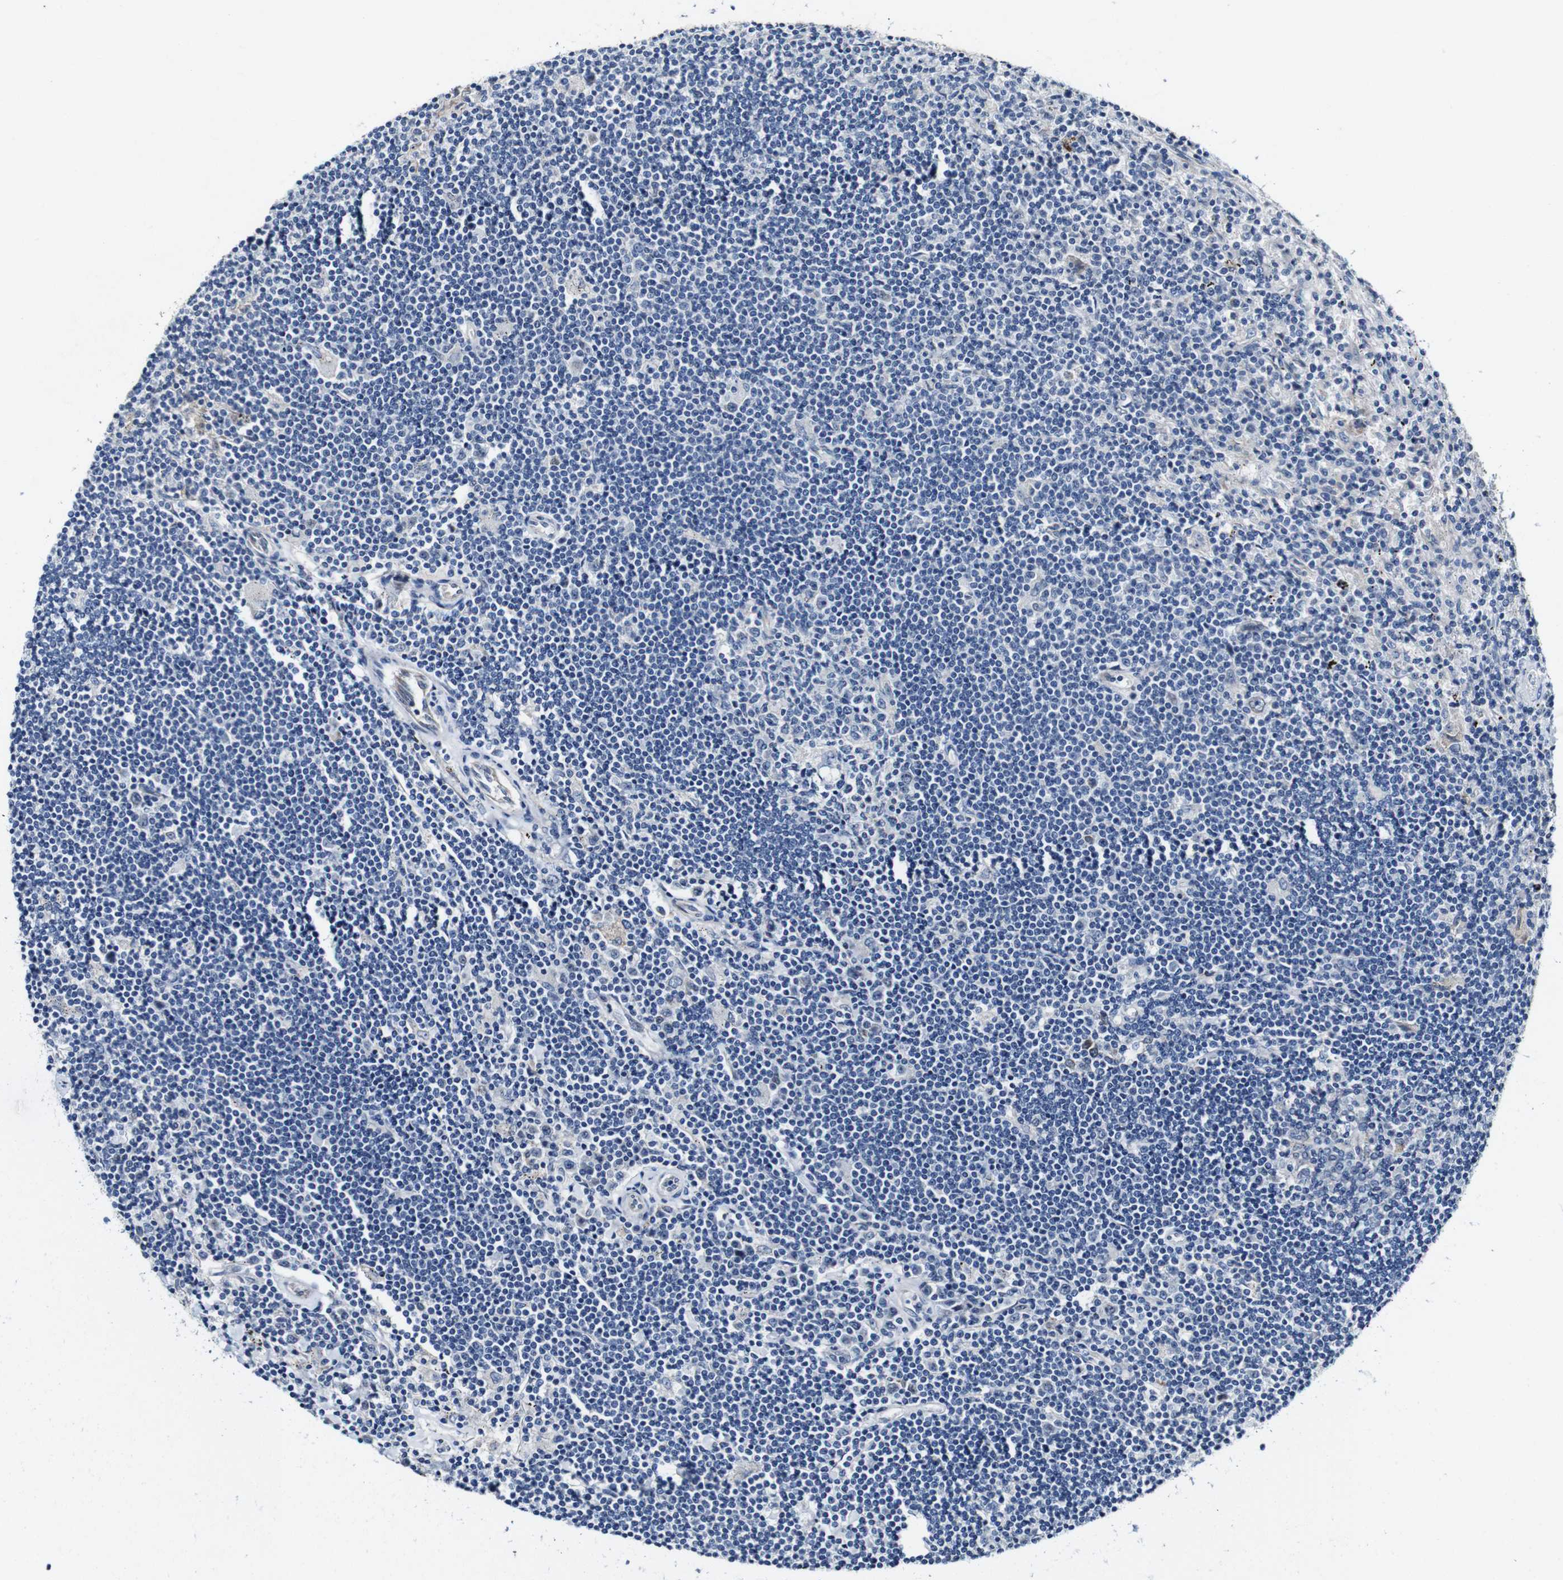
{"staining": {"intensity": "negative", "quantity": "none", "location": "none"}, "tissue": "lymphoma", "cell_type": "Tumor cells", "image_type": "cancer", "snomed": [{"axis": "morphology", "description": "Malignant lymphoma, non-Hodgkin's type, Low grade"}, {"axis": "topography", "description": "Spleen"}], "caption": "IHC histopathology image of neoplastic tissue: human low-grade malignant lymphoma, non-Hodgkin's type stained with DAB (3,3'-diaminobenzidine) shows no significant protein positivity in tumor cells.", "gene": "GRAMD1A", "patient": {"sex": "male", "age": 76}}